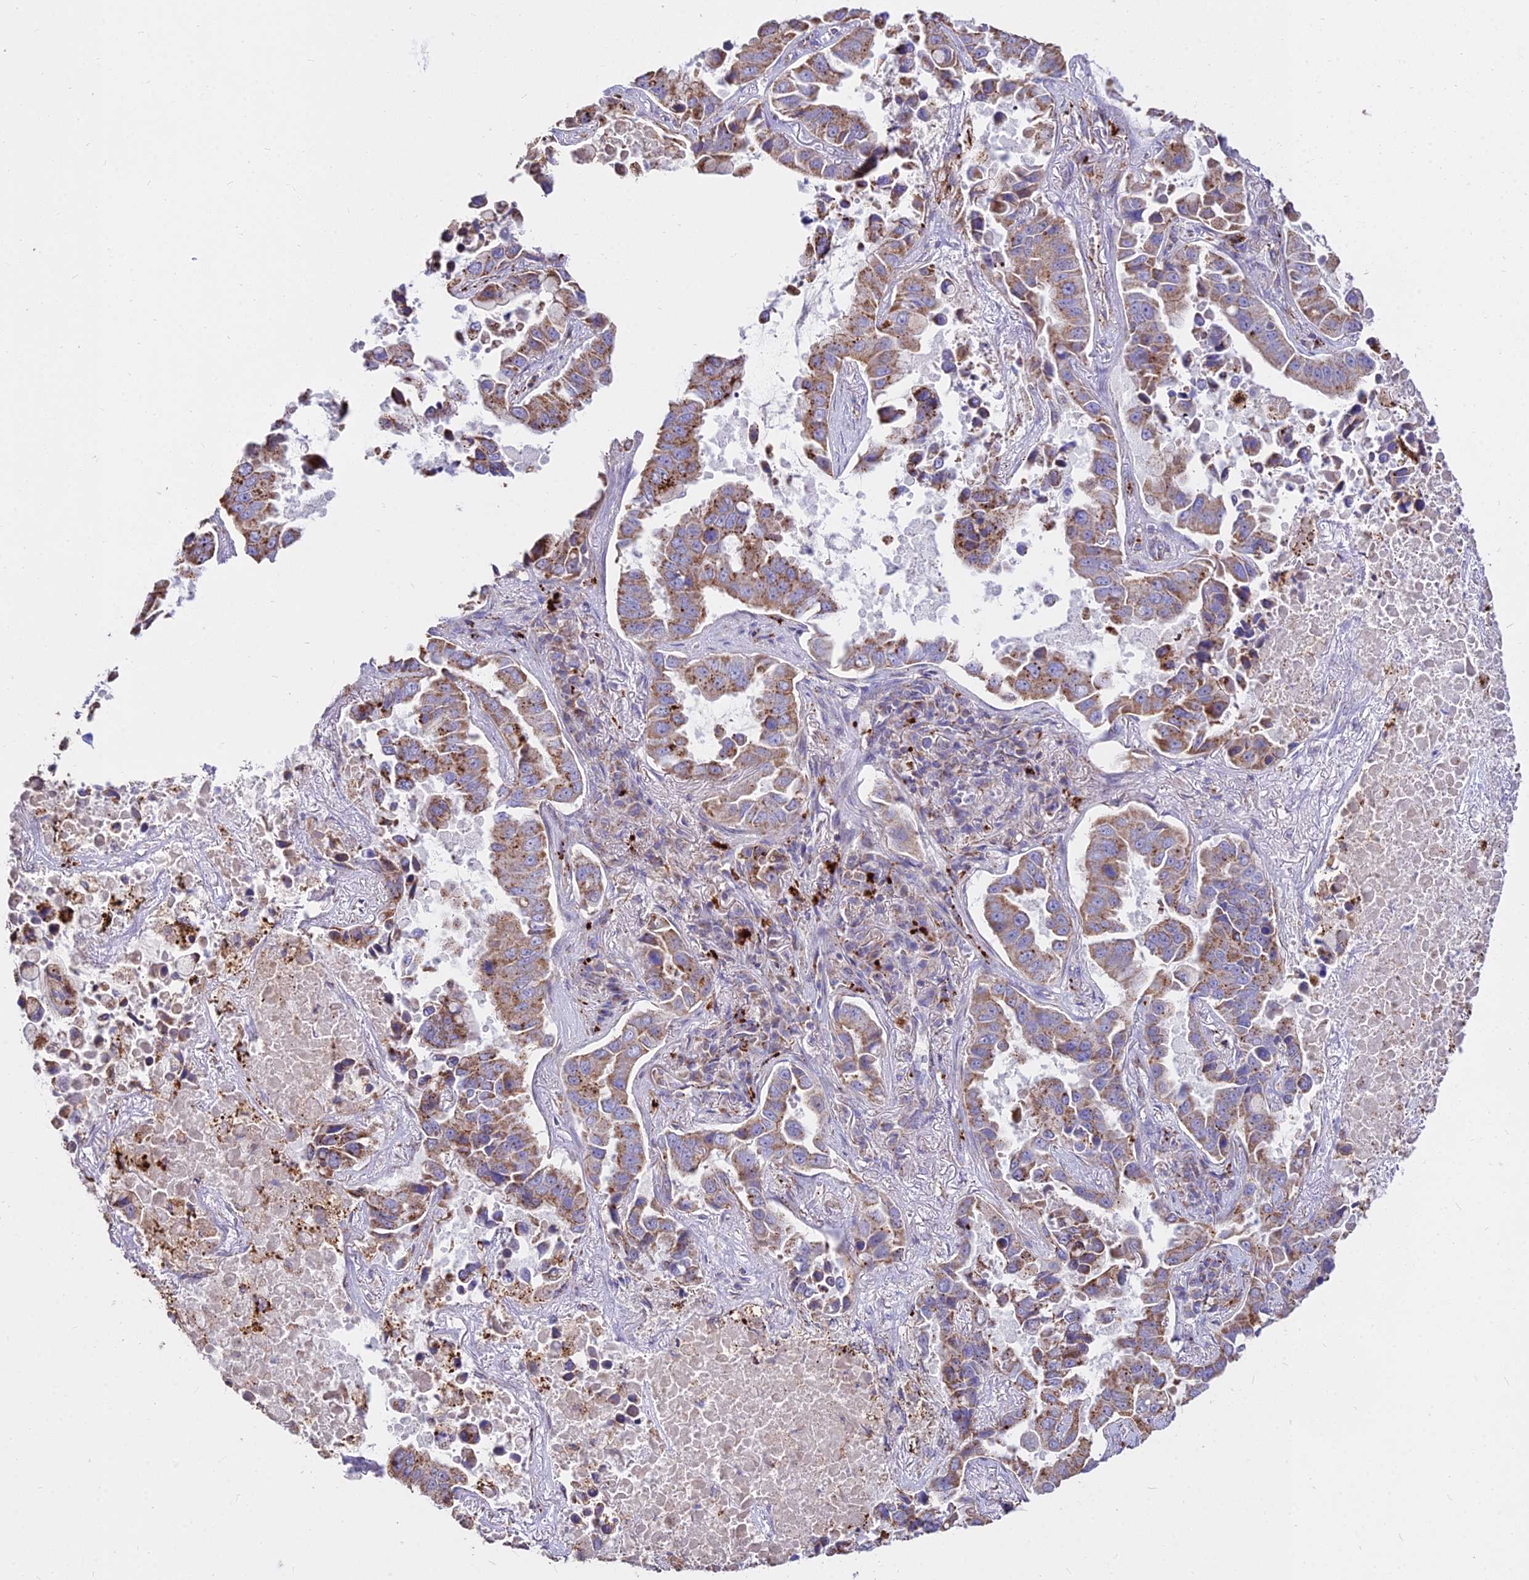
{"staining": {"intensity": "strong", "quantity": ">75%", "location": "cytoplasmic/membranous"}, "tissue": "lung cancer", "cell_type": "Tumor cells", "image_type": "cancer", "snomed": [{"axis": "morphology", "description": "Adenocarcinoma, NOS"}, {"axis": "topography", "description": "Lung"}], "caption": "Immunohistochemistry photomicrograph of human lung adenocarcinoma stained for a protein (brown), which demonstrates high levels of strong cytoplasmic/membranous expression in about >75% of tumor cells.", "gene": "PNLIPRP3", "patient": {"sex": "male", "age": 64}}